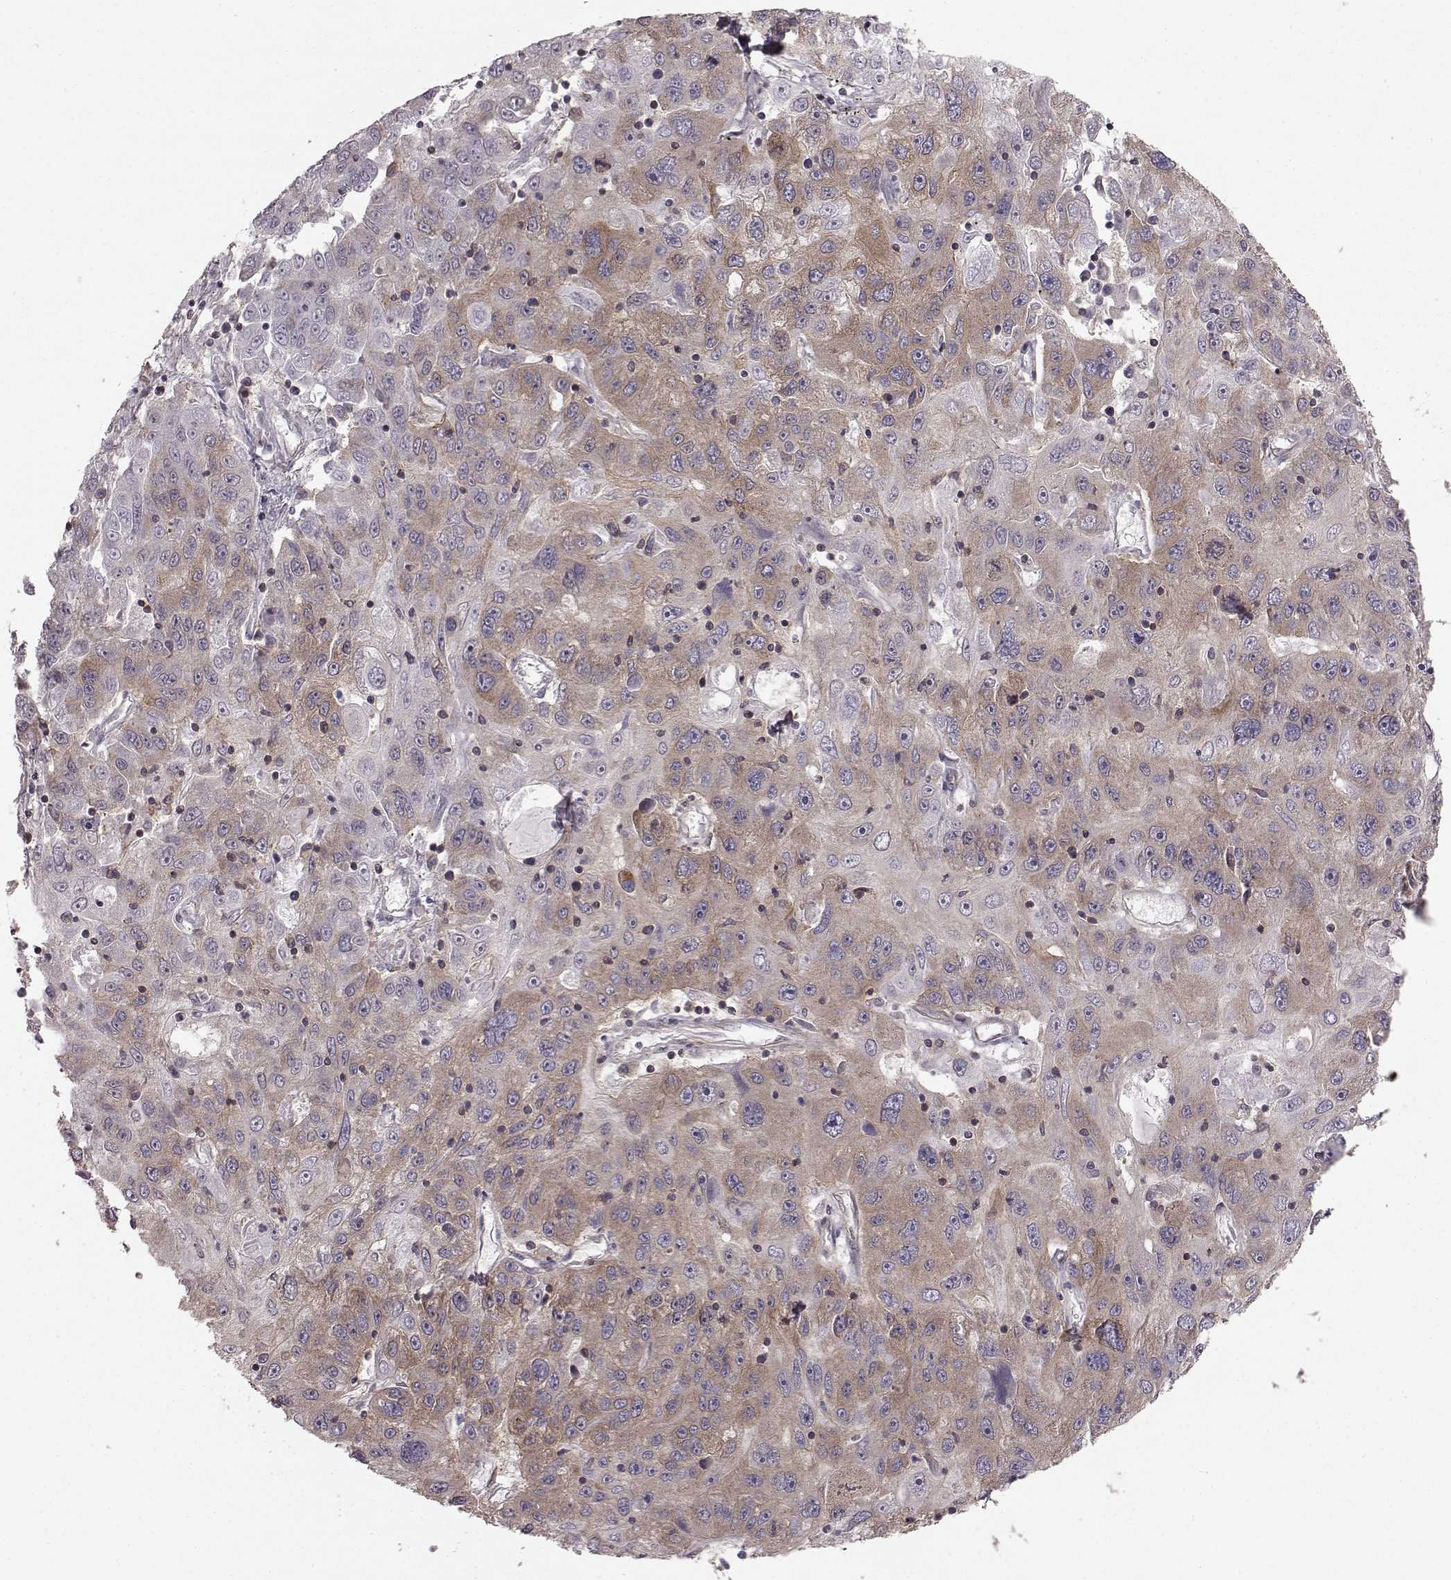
{"staining": {"intensity": "weak", "quantity": "25%-75%", "location": "cytoplasmic/membranous"}, "tissue": "stomach cancer", "cell_type": "Tumor cells", "image_type": "cancer", "snomed": [{"axis": "morphology", "description": "Adenocarcinoma, NOS"}, {"axis": "topography", "description": "Stomach"}], "caption": "Tumor cells show weak cytoplasmic/membranous positivity in about 25%-75% of cells in adenocarcinoma (stomach).", "gene": "RABGAP1", "patient": {"sex": "male", "age": 56}}